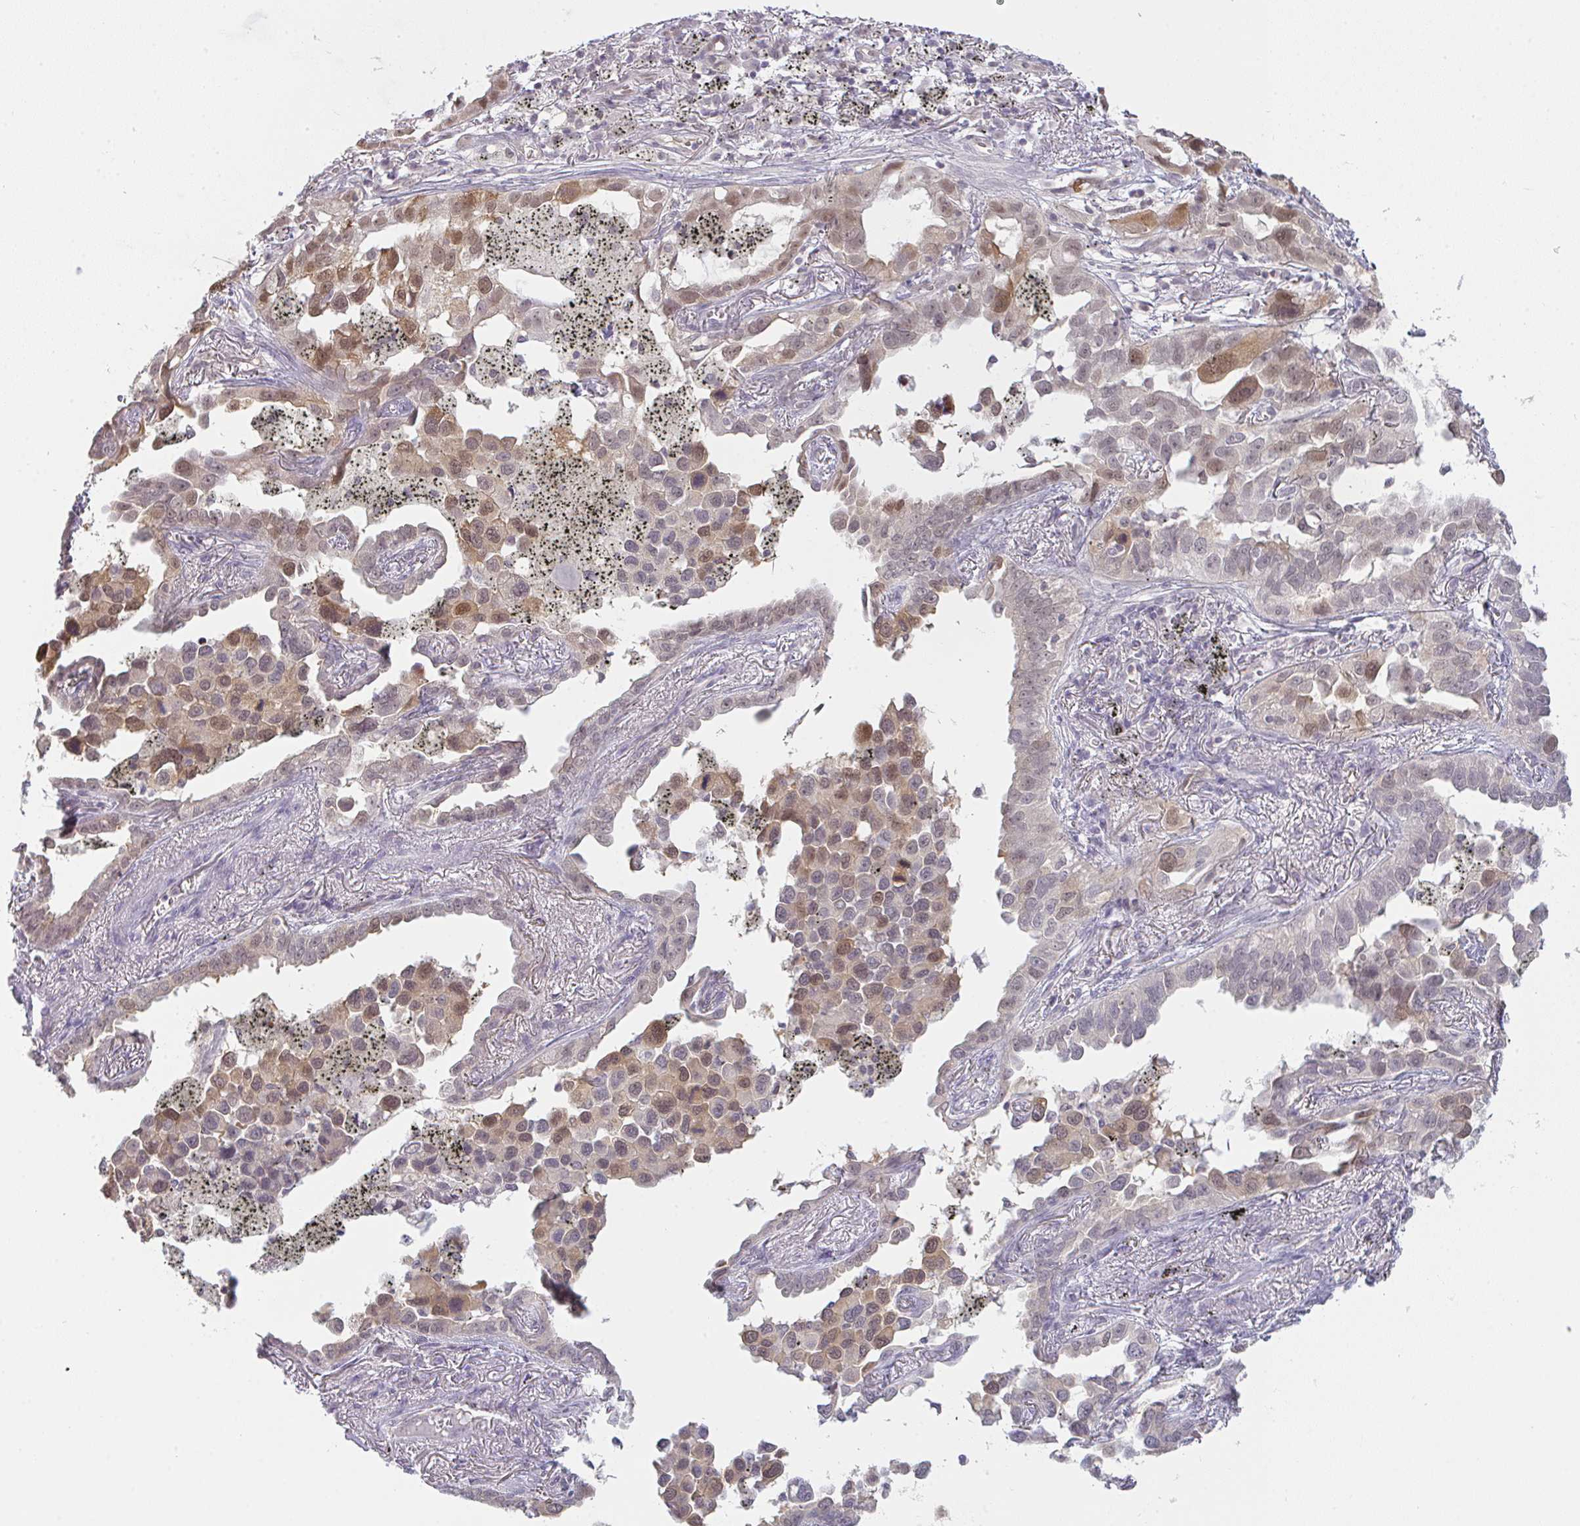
{"staining": {"intensity": "weak", "quantity": "25%-75%", "location": "nuclear"}, "tissue": "lung cancer", "cell_type": "Tumor cells", "image_type": "cancer", "snomed": [{"axis": "morphology", "description": "Adenocarcinoma, NOS"}, {"axis": "topography", "description": "Lung"}], "caption": "Lung adenocarcinoma was stained to show a protein in brown. There is low levels of weak nuclear expression in approximately 25%-75% of tumor cells. Using DAB (3,3'-diaminobenzidine) (brown) and hematoxylin (blue) stains, captured at high magnification using brightfield microscopy.", "gene": "CSE1L", "patient": {"sex": "male", "age": 67}}